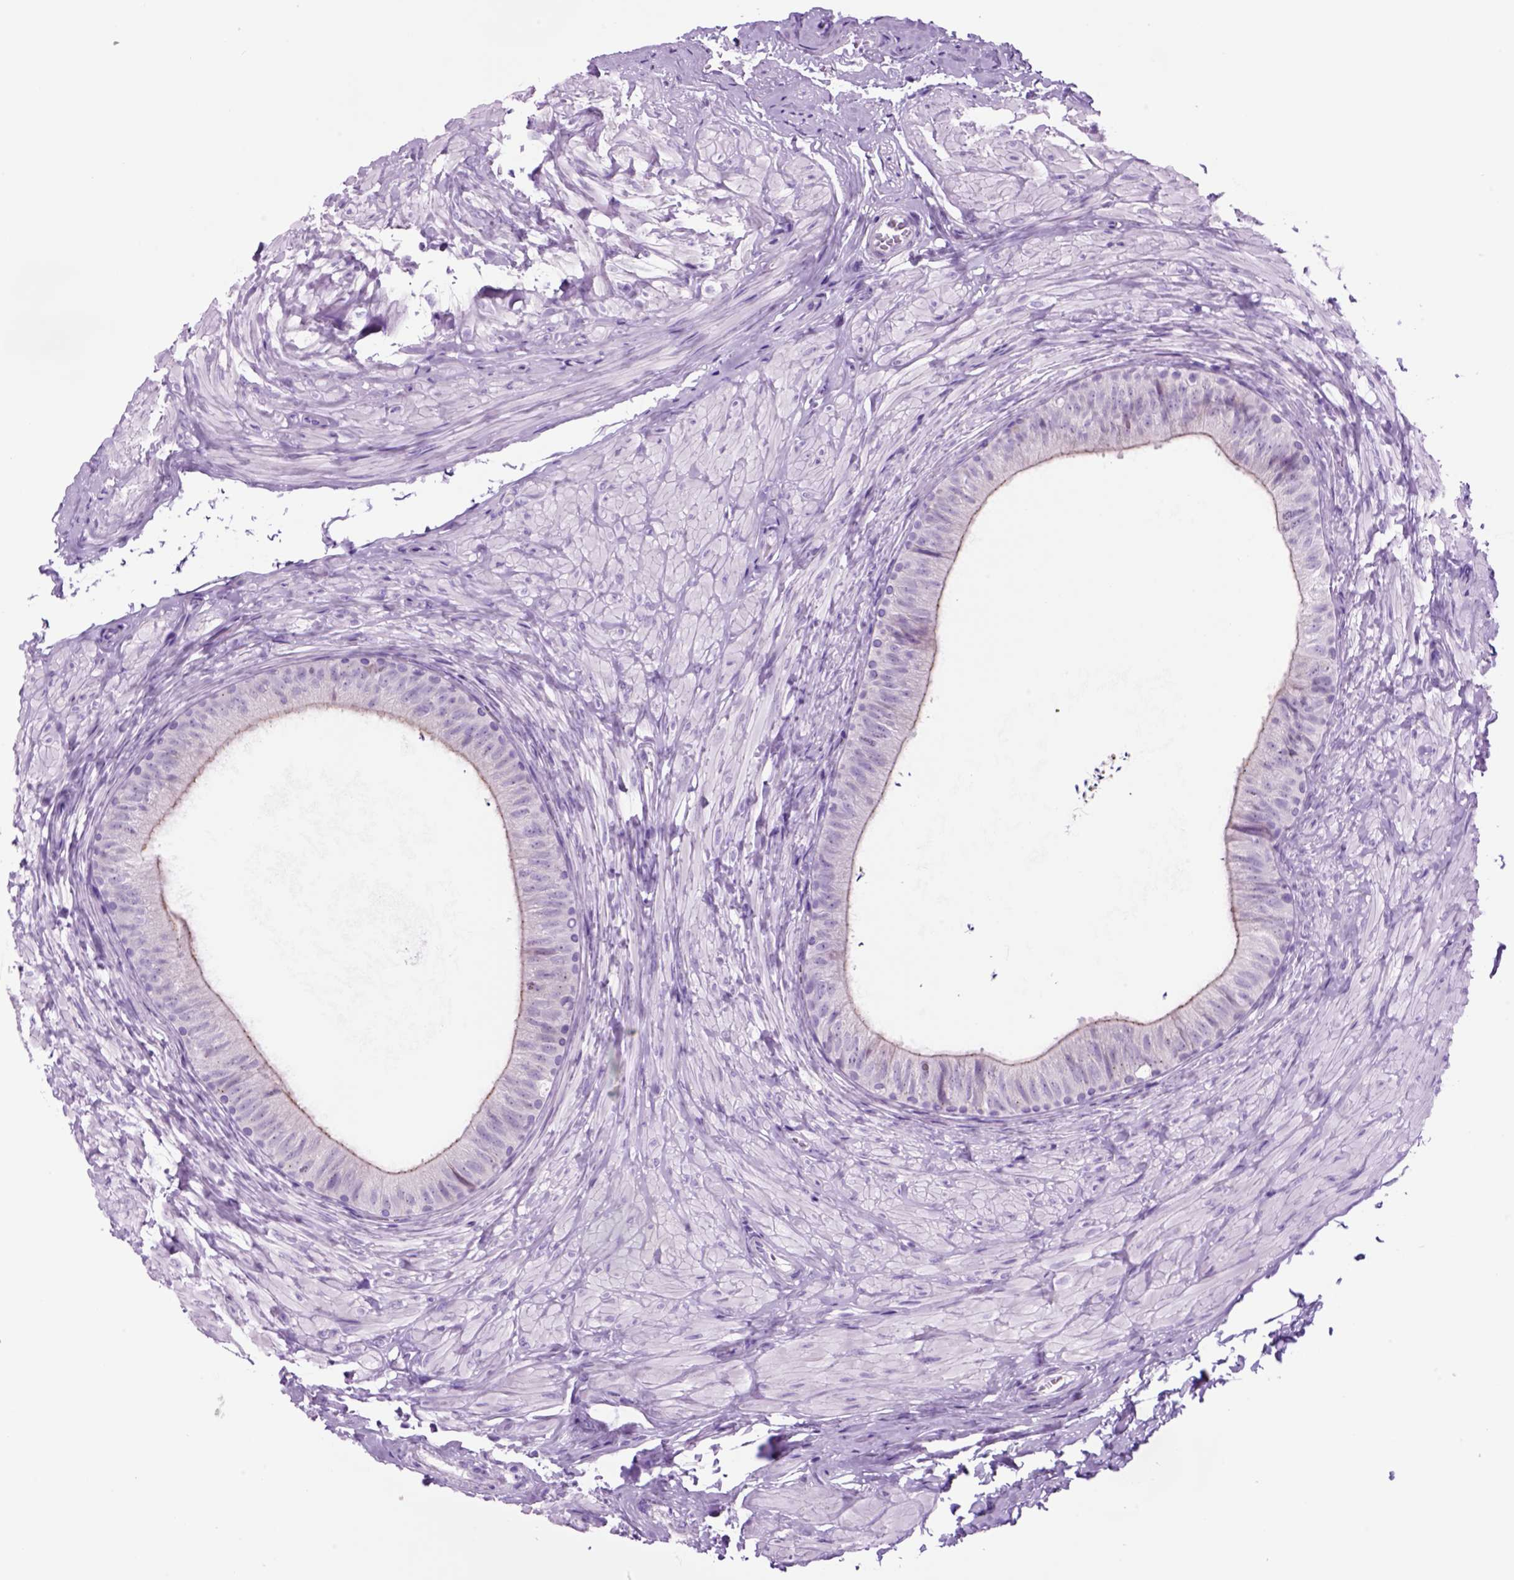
{"staining": {"intensity": "negative", "quantity": "none", "location": "none"}, "tissue": "epididymis", "cell_type": "Glandular cells", "image_type": "normal", "snomed": [{"axis": "morphology", "description": "Normal tissue, NOS"}, {"axis": "topography", "description": "Epididymis, spermatic cord, NOS"}, {"axis": "topography", "description": "Epididymis"}, {"axis": "topography", "description": "Peripheral nerve tissue"}], "caption": "Protein analysis of unremarkable epididymis shows no significant staining in glandular cells. (Brightfield microscopy of DAB immunohistochemistry at high magnification).", "gene": "HHIPL2", "patient": {"sex": "male", "age": 29}}